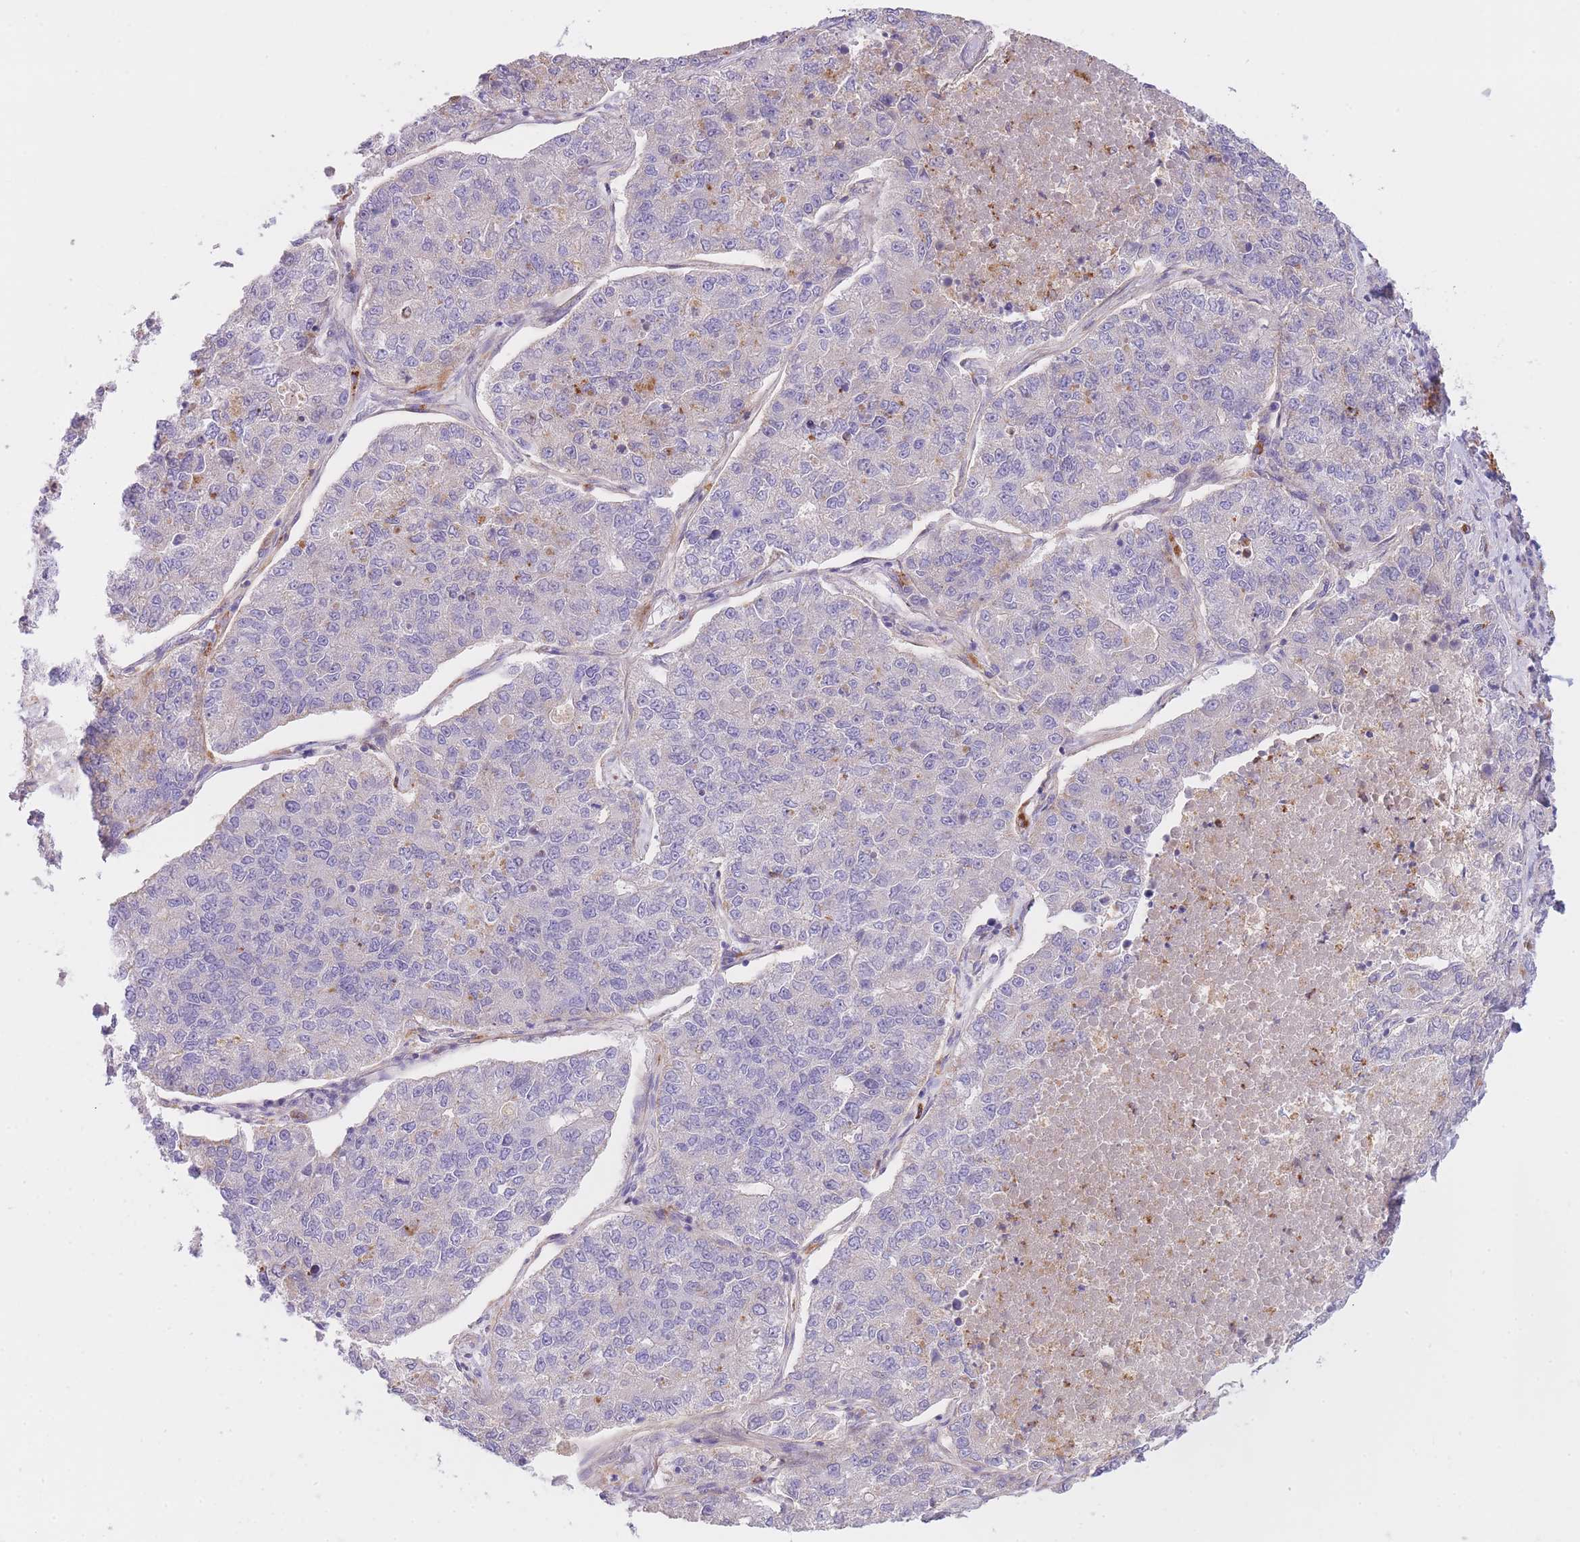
{"staining": {"intensity": "weak", "quantity": "<25%", "location": "cytoplasmic/membranous"}, "tissue": "lung cancer", "cell_type": "Tumor cells", "image_type": "cancer", "snomed": [{"axis": "morphology", "description": "Adenocarcinoma, NOS"}, {"axis": "topography", "description": "Lung"}], "caption": "DAB (3,3'-diaminobenzidine) immunohistochemical staining of human lung cancer displays no significant expression in tumor cells. (DAB immunohistochemistry with hematoxylin counter stain).", "gene": "PLBD1", "patient": {"sex": "male", "age": 49}}